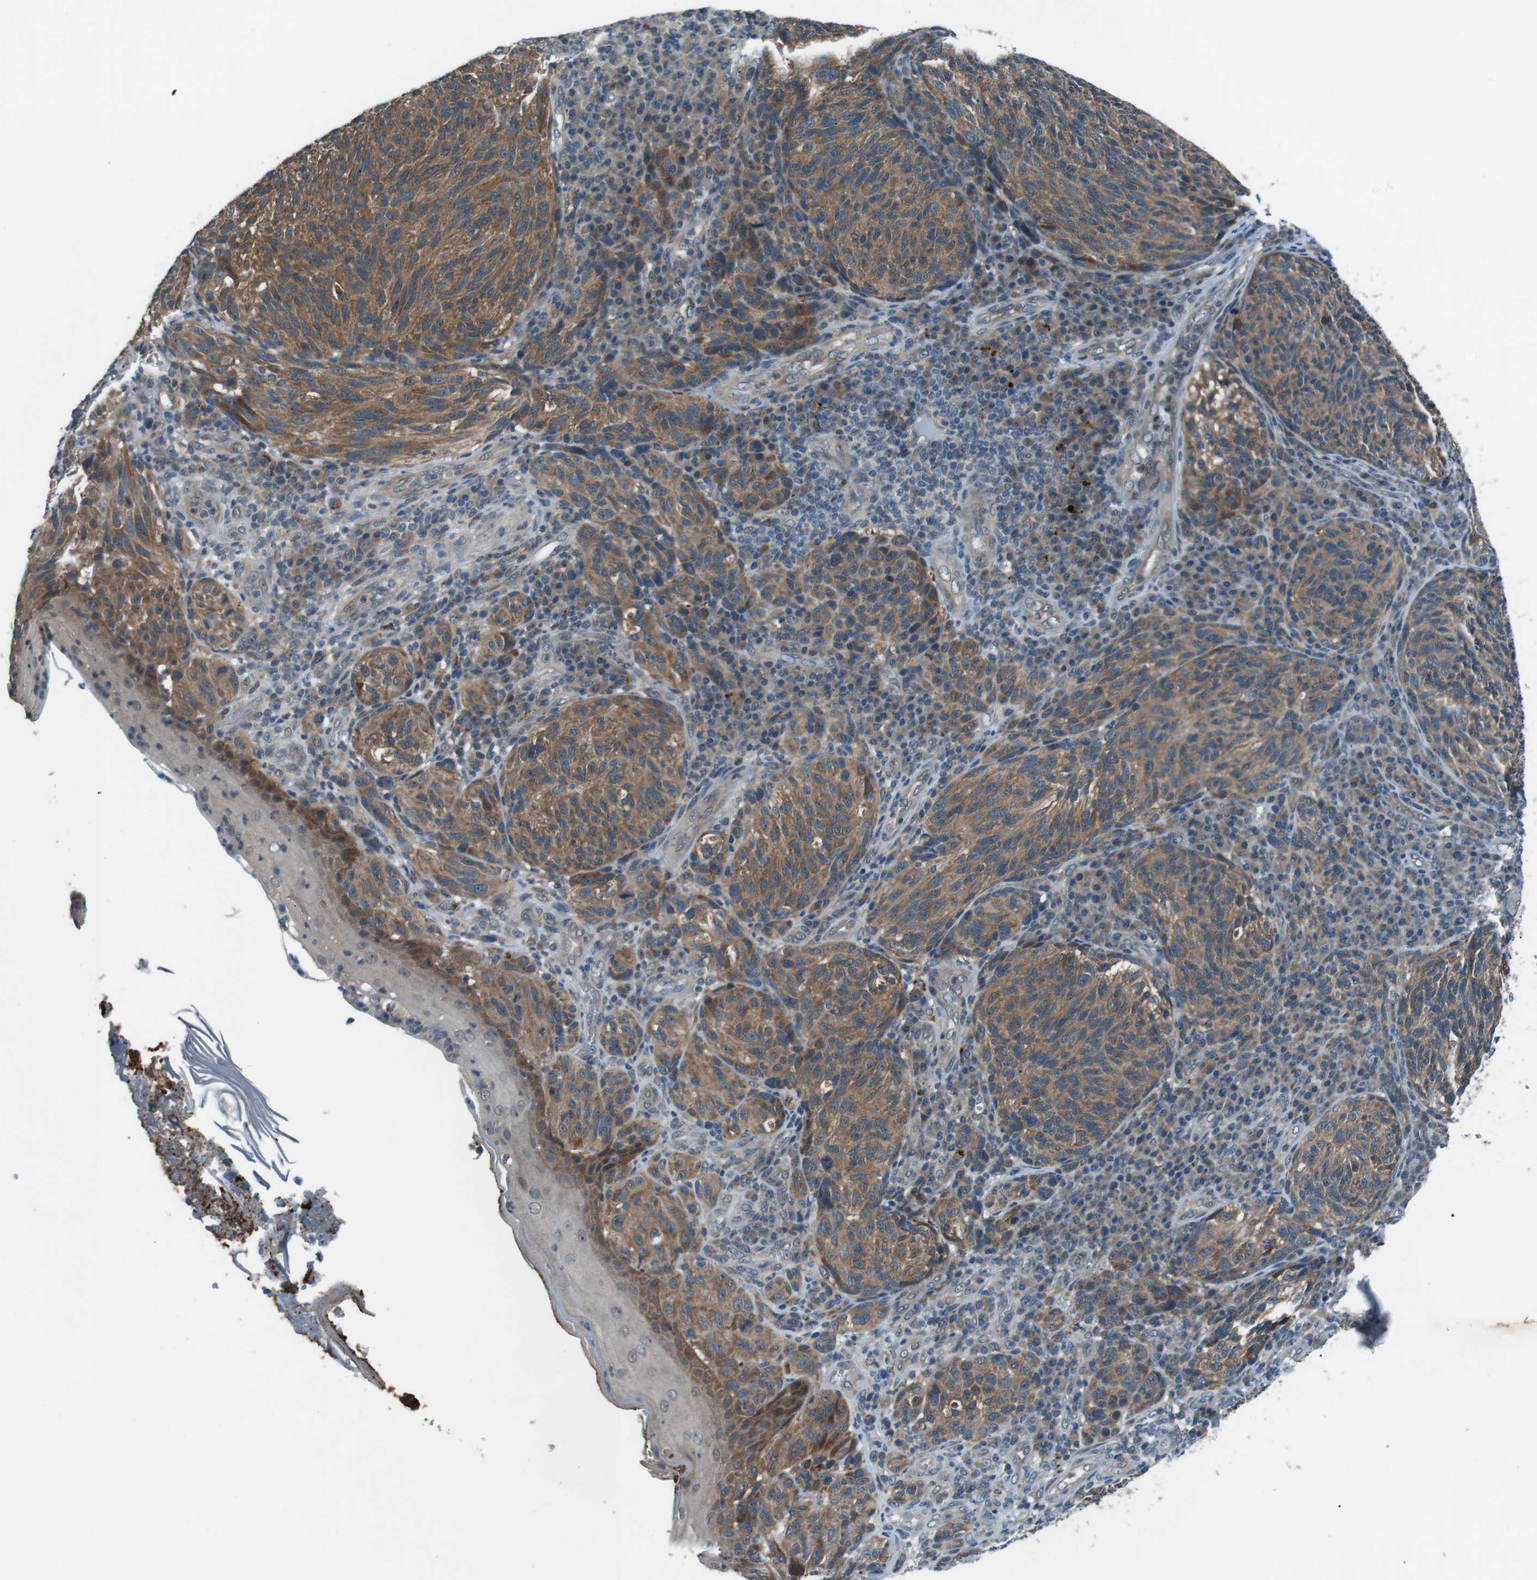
{"staining": {"intensity": "moderate", "quantity": ">75%", "location": "cytoplasmic/membranous"}, "tissue": "melanoma", "cell_type": "Tumor cells", "image_type": "cancer", "snomed": [{"axis": "morphology", "description": "Malignant melanoma, NOS"}, {"axis": "topography", "description": "Skin"}], "caption": "Moderate cytoplasmic/membranous staining is seen in approximately >75% of tumor cells in melanoma.", "gene": "LRIG2", "patient": {"sex": "female", "age": 73}}